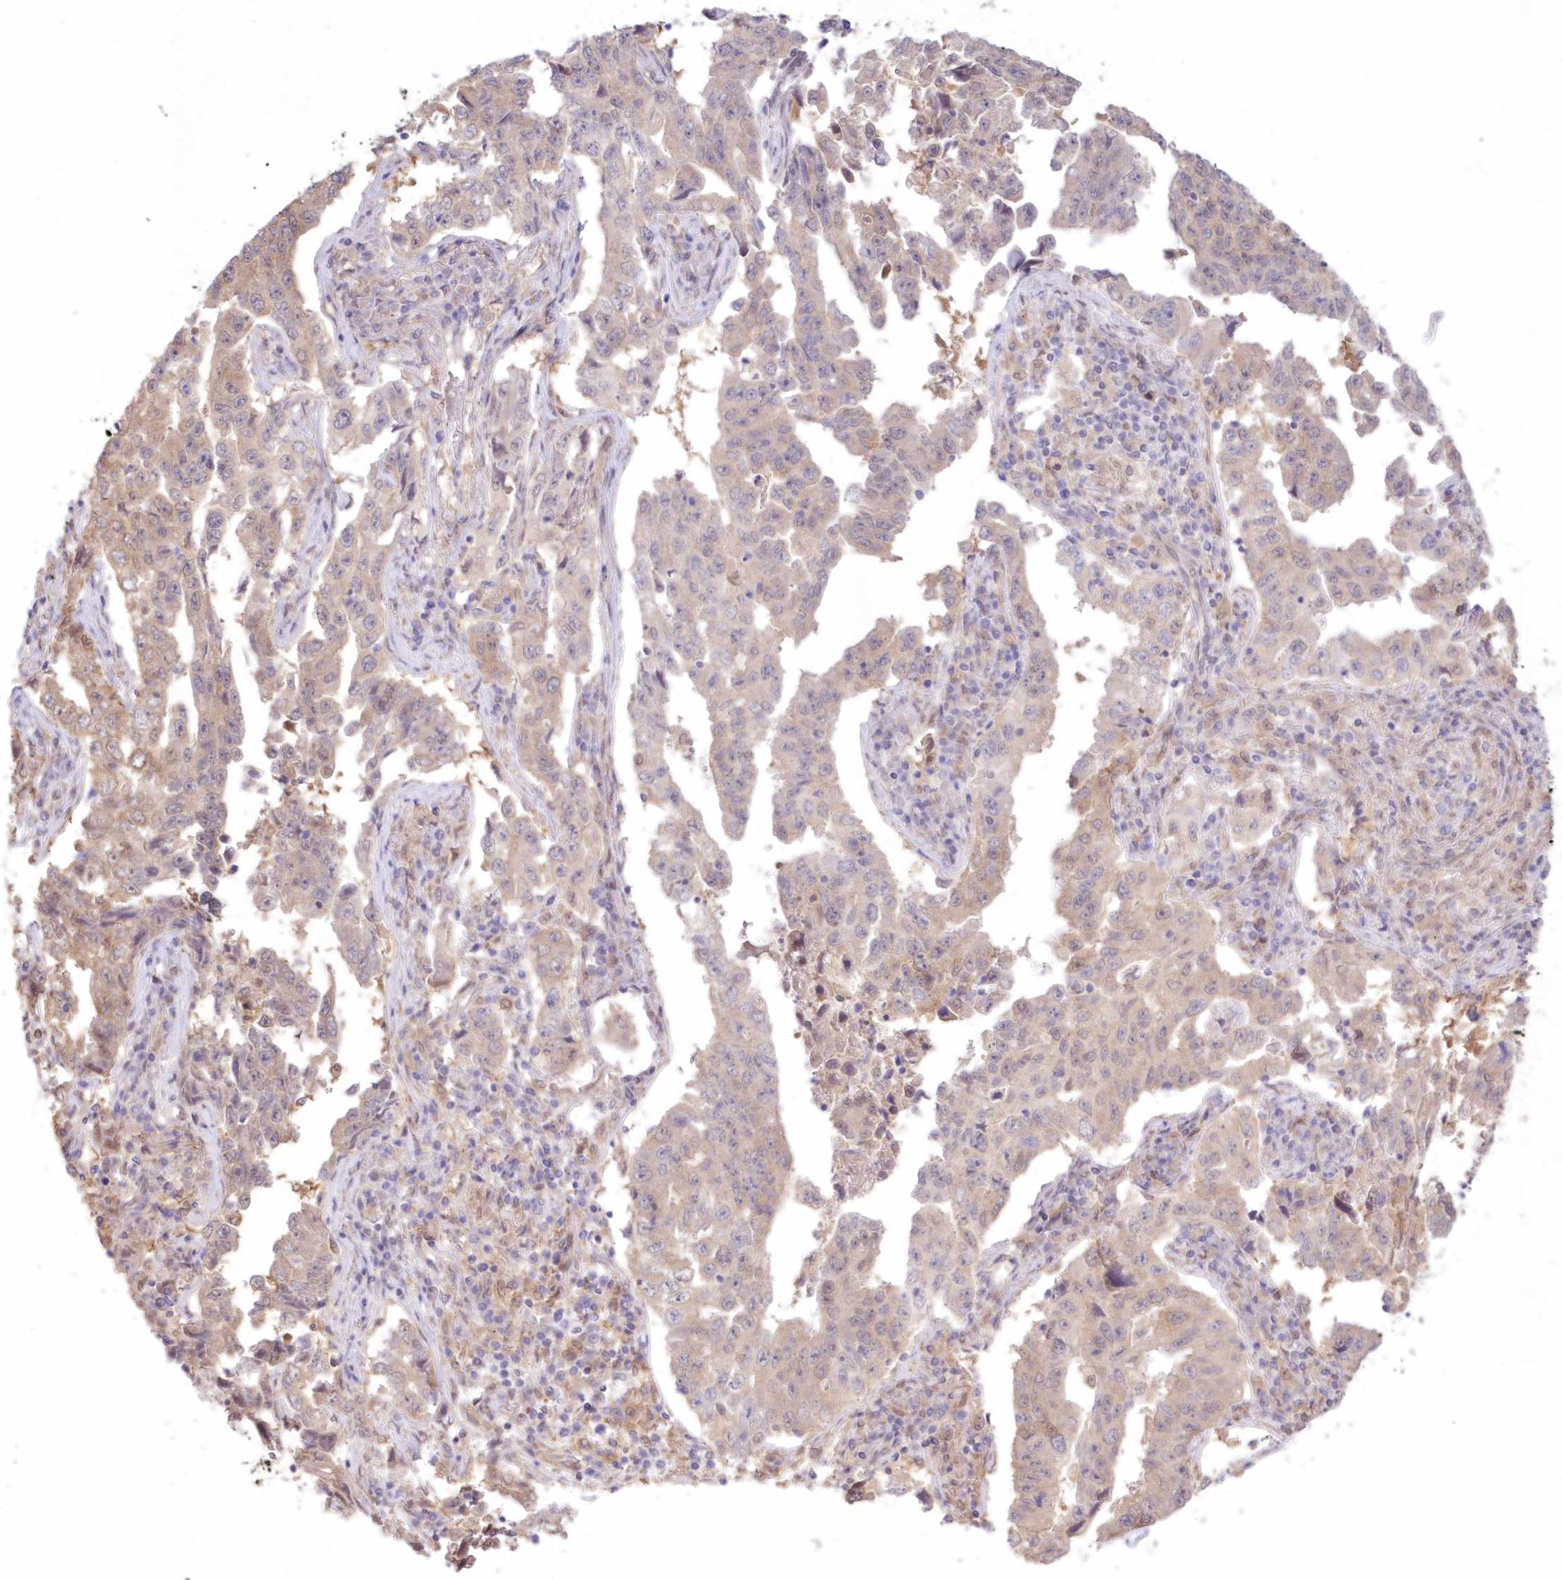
{"staining": {"intensity": "weak", "quantity": "25%-75%", "location": "cytoplasmic/membranous"}, "tissue": "lung cancer", "cell_type": "Tumor cells", "image_type": "cancer", "snomed": [{"axis": "morphology", "description": "Adenocarcinoma, NOS"}, {"axis": "topography", "description": "Lung"}], "caption": "Adenocarcinoma (lung) stained for a protein (brown) shows weak cytoplasmic/membranous positive positivity in about 25%-75% of tumor cells.", "gene": "RNPEP", "patient": {"sex": "female", "age": 51}}